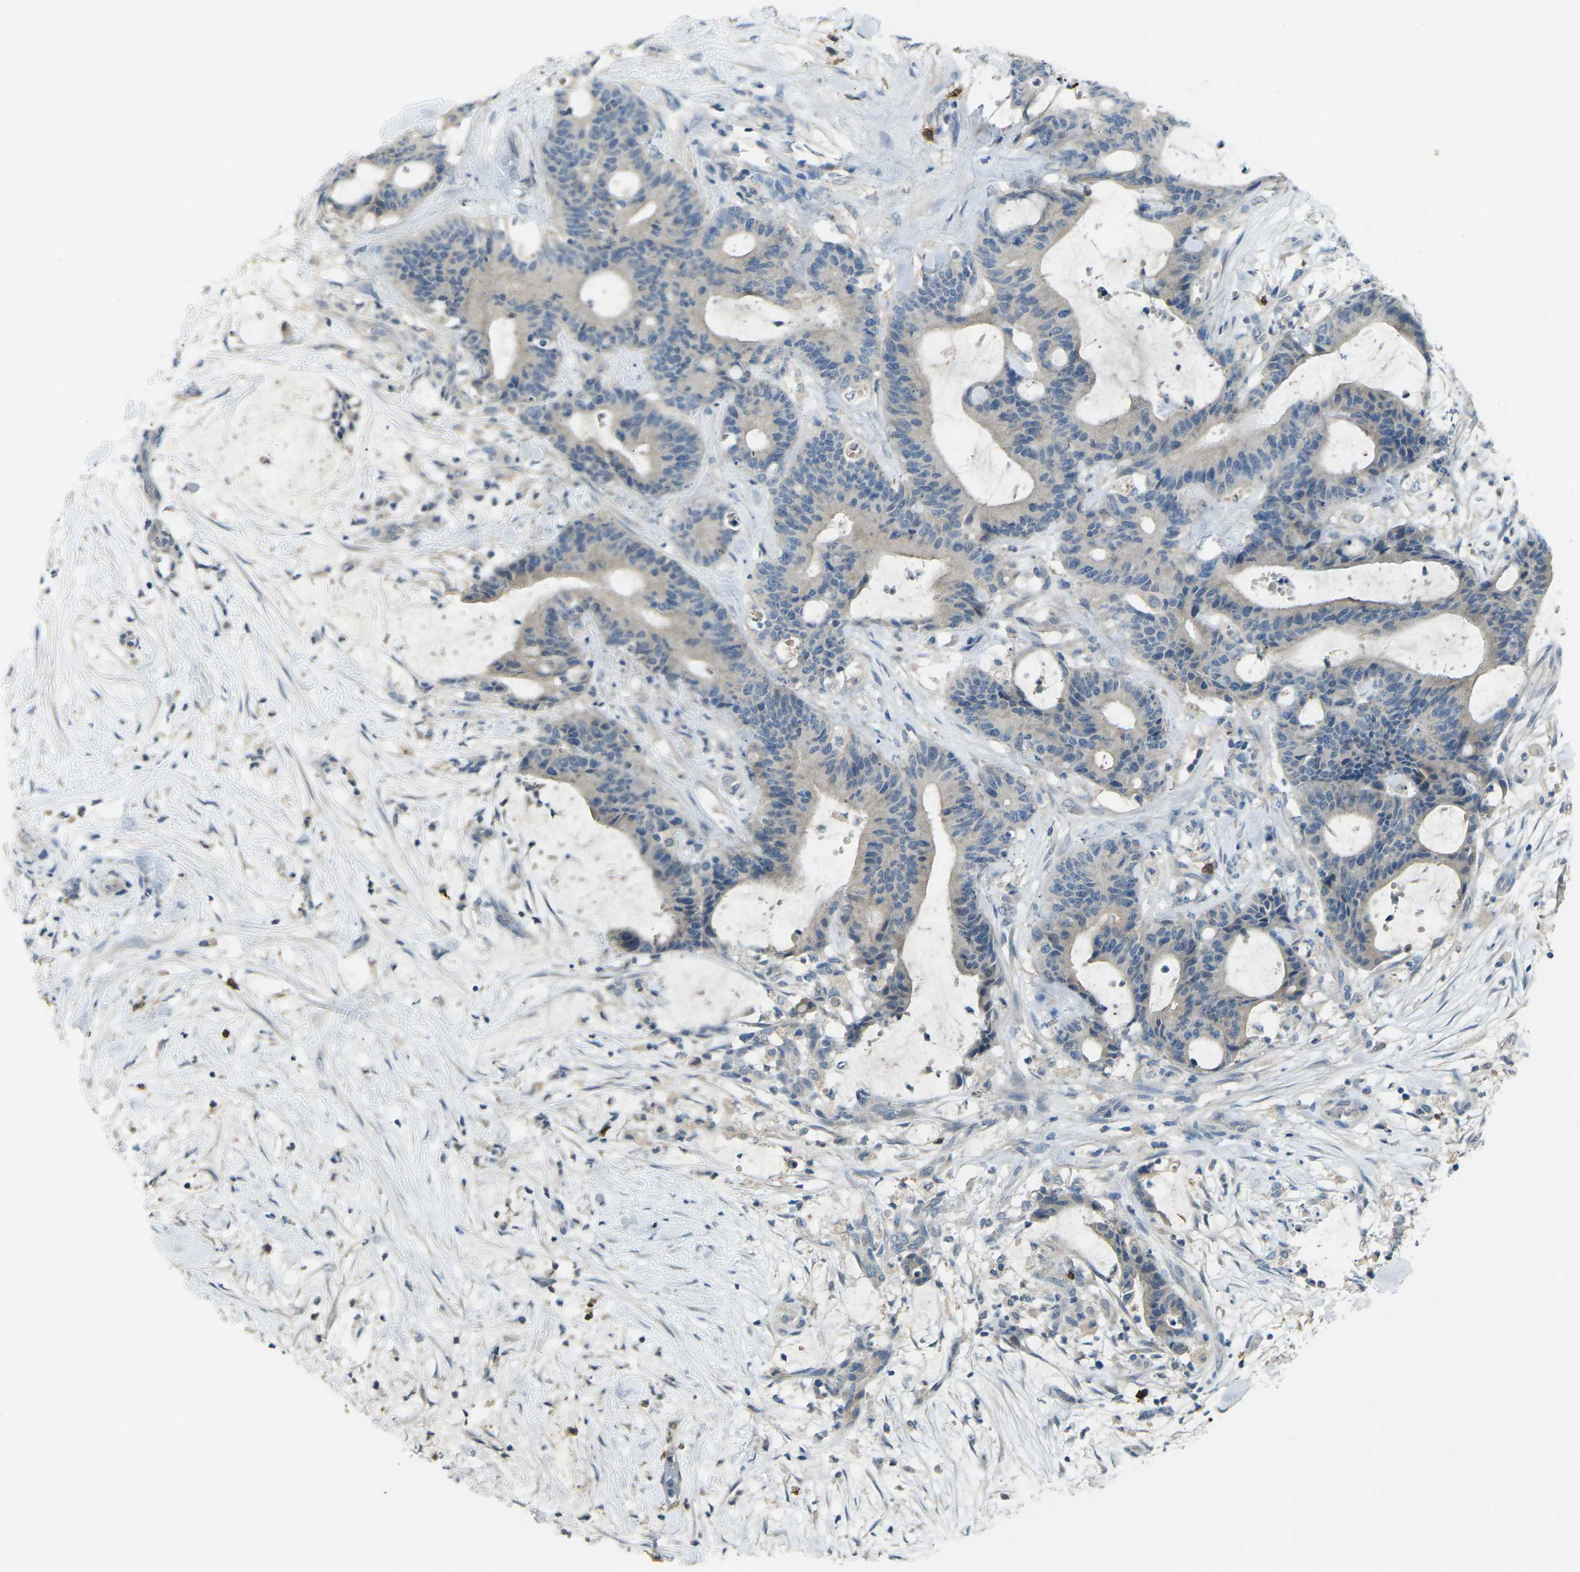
{"staining": {"intensity": "negative", "quantity": "none", "location": "none"}, "tissue": "liver cancer", "cell_type": "Tumor cells", "image_type": "cancer", "snomed": [{"axis": "morphology", "description": "Cholangiocarcinoma"}, {"axis": "topography", "description": "Liver"}], "caption": "The image shows no significant expression in tumor cells of liver cancer.", "gene": "CD19", "patient": {"sex": "female", "age": 73}}